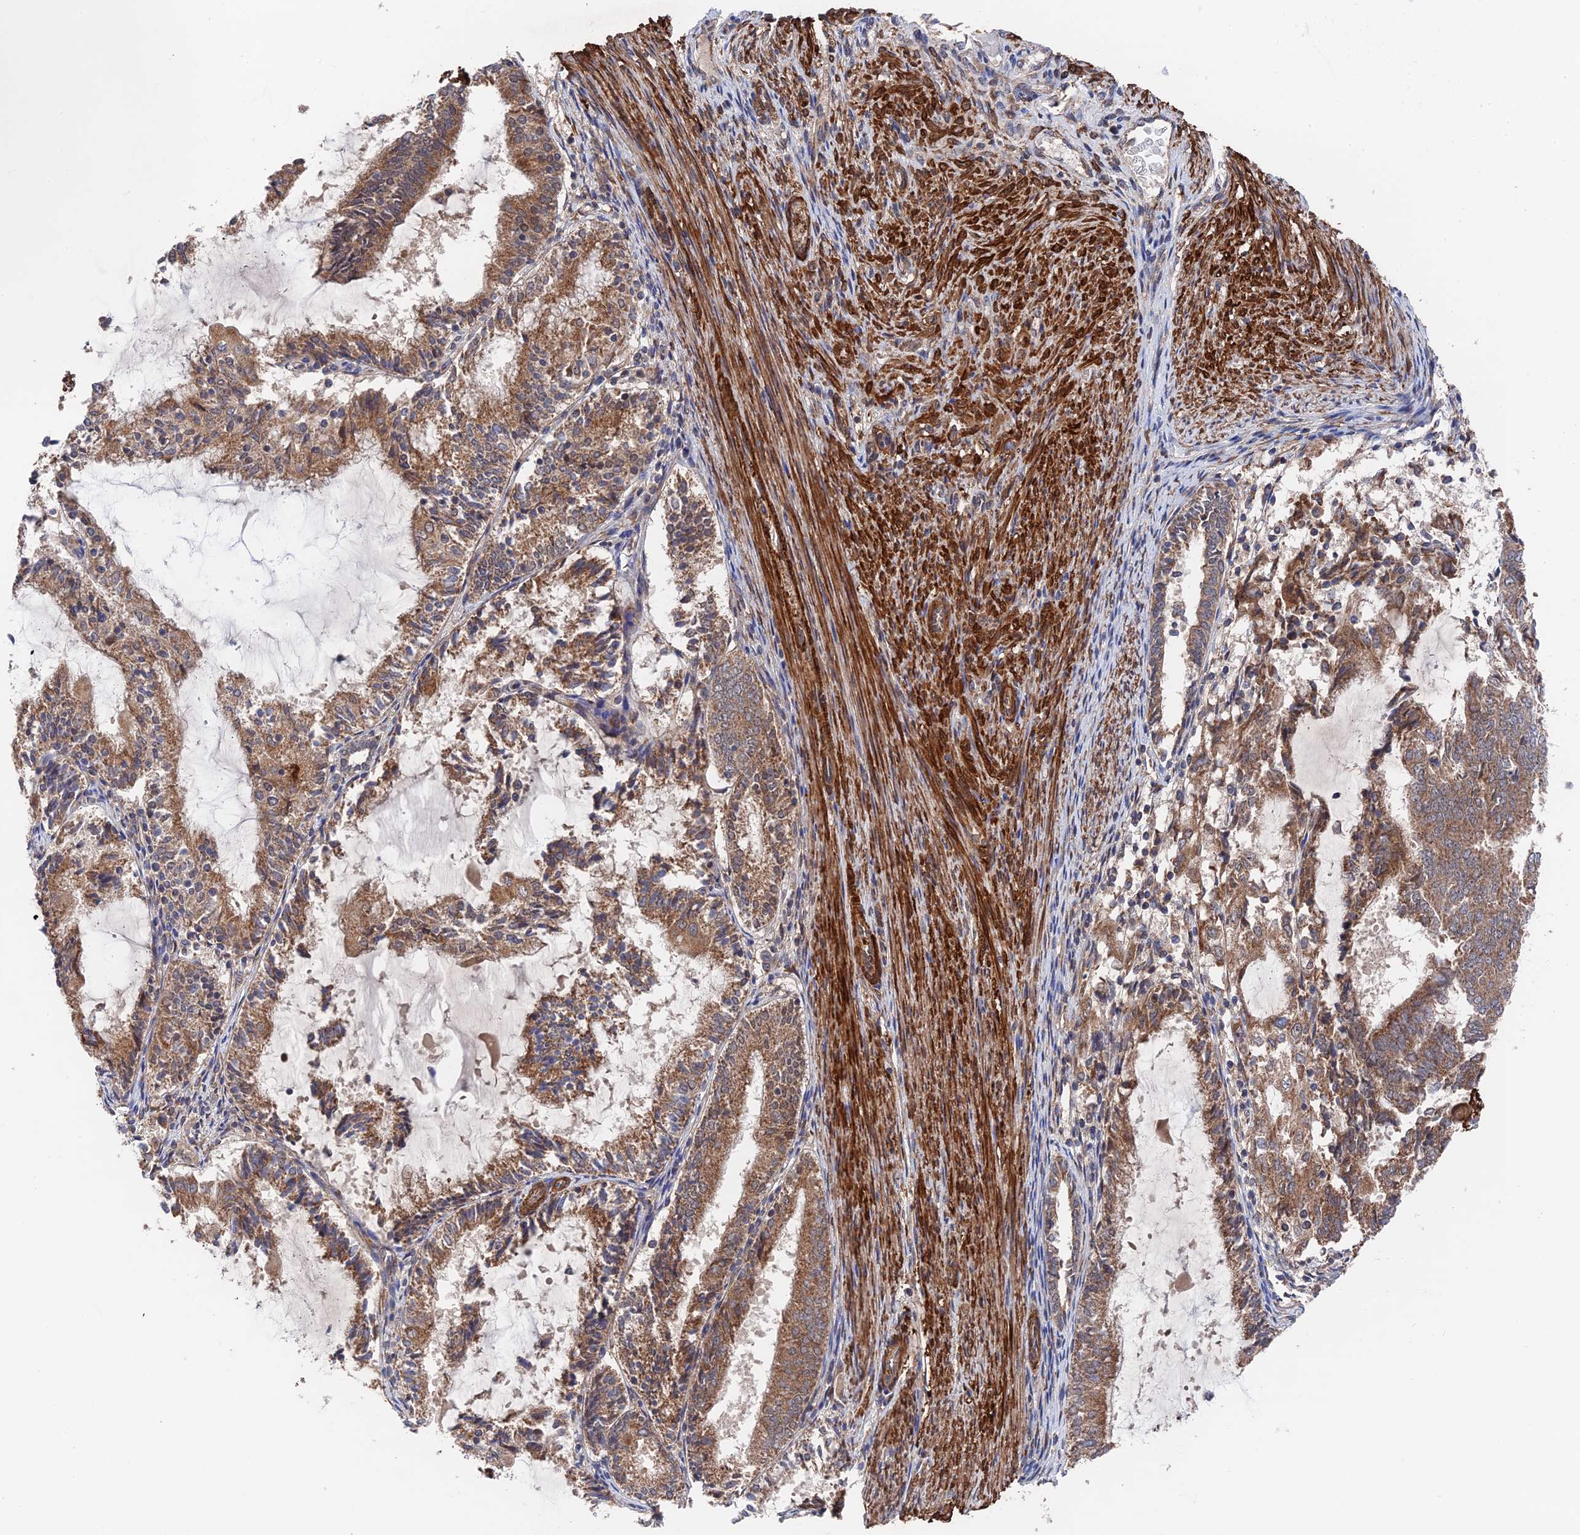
{"staining": {"intensity": "moderate", "quantity": ">75%", "location": "cytoplasmic/membranous"}, "tissue": "endometrial cancer", "cell_type": "Tumor cells", "image_type": "cancer", "snomed": [{"axis": "morphology", "description": "Adenocarcinoma, NOS"}, {"axis": "topography", "description": "Endometrium"}], "caption": "Approximately >75% of tumor cells in human endometrial adenocarcinoma demonstrate moderate cytoplasmic/membranous protein positivity as visualized by brown immunohistochemical staining.", "gene": "ZNF320", "patient": {"sex": "female", "age": 81}}